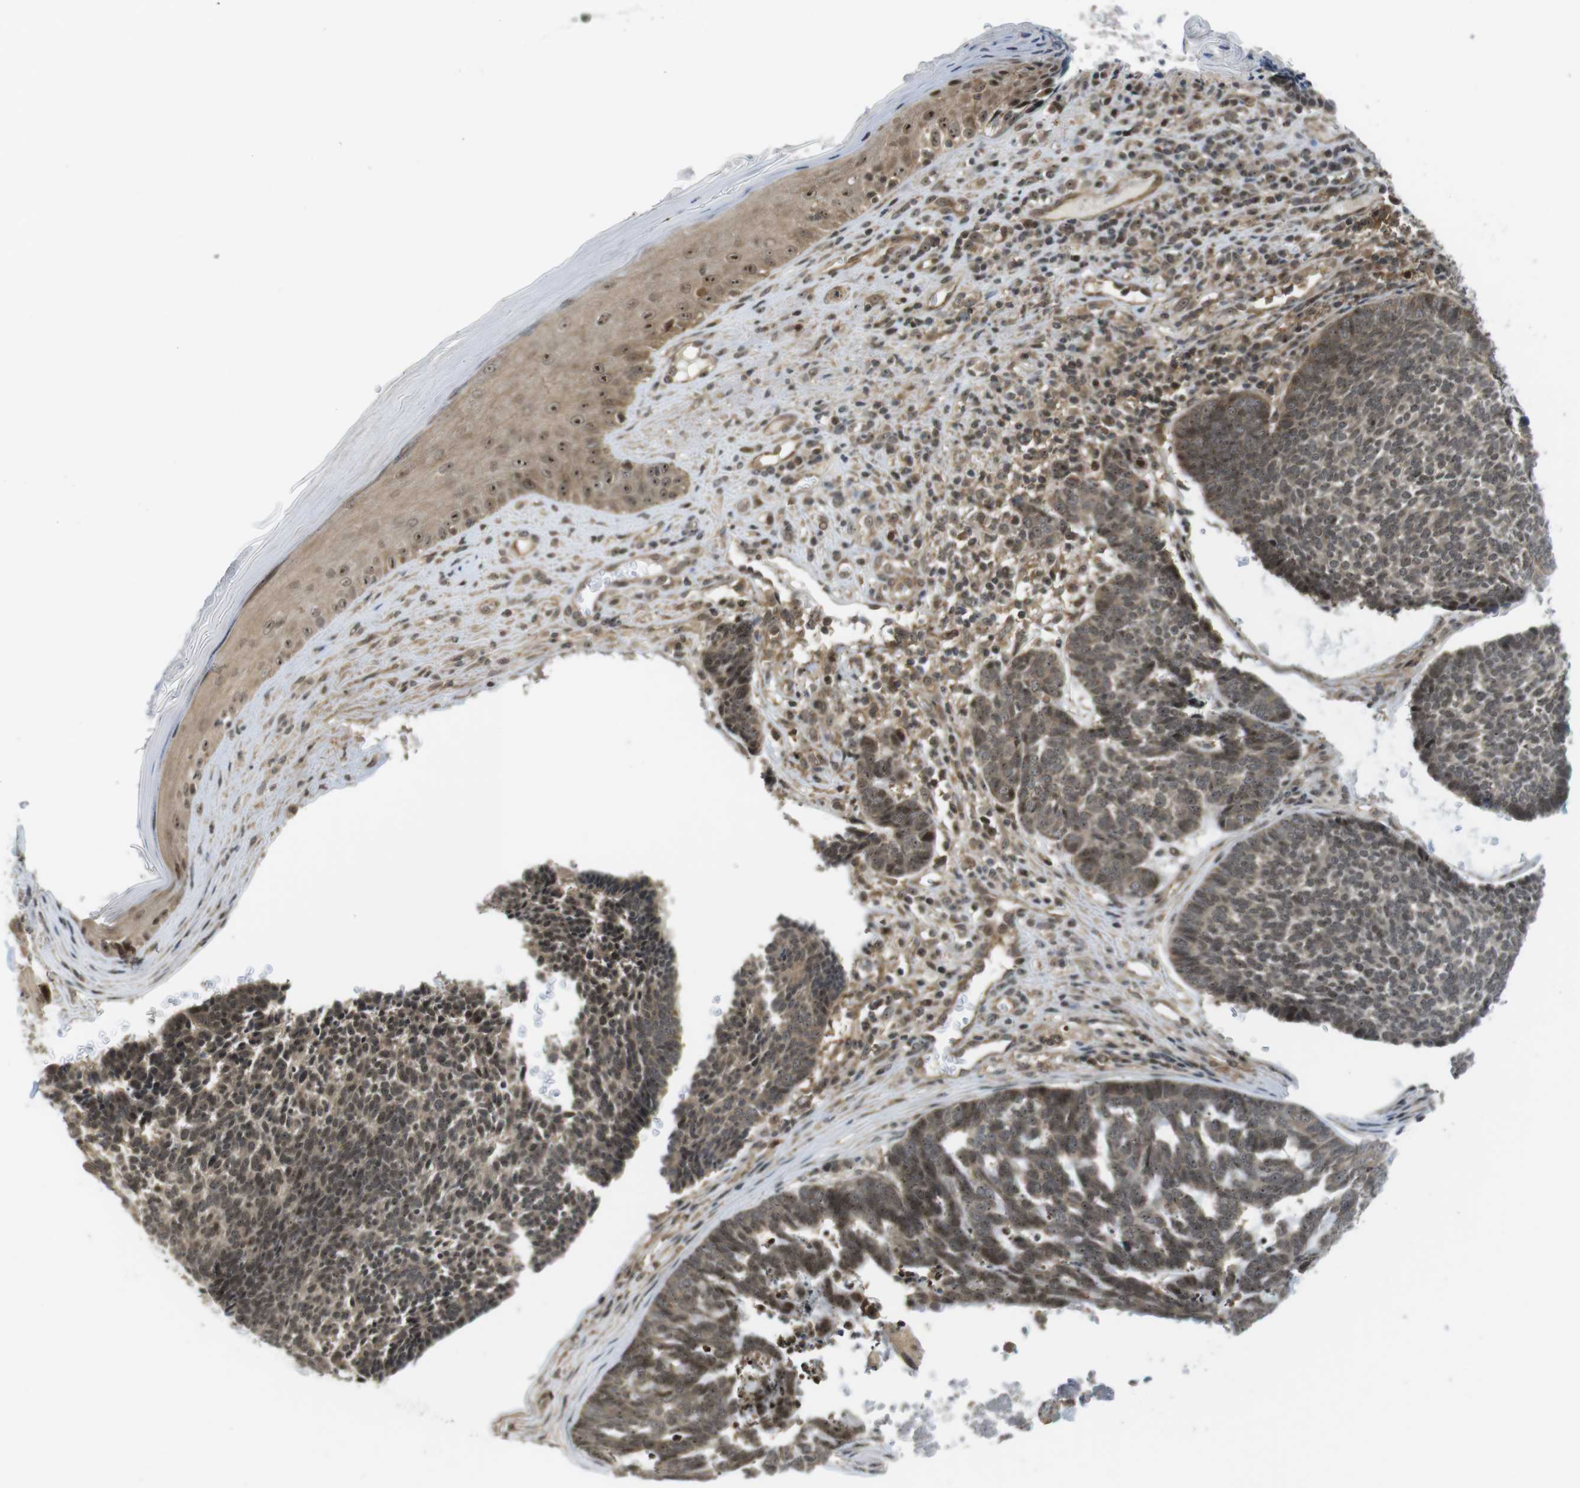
{"staining": {"intensity": "moderate", "quantity": ">75%", "location": "cytoplasmic/membranous,nuclear"}, "tissue": "skin cancer", "cell_type": "Tumor cells", "image_type": "cancer", "snomed": [{"axis": "morphology", "description": "Basal cell carcinoma"}, {"axis": "topography", "description": "Skin"}], "caption": "IHC staining of skin cancer, which reveals medium levels of moderate cytoplasmic/membranous and nuclear positivity in approximately >75% of tumor cells indicating moderate cytoplasmic/membranous and nuclear protein expression. The staining was performed using DAB (brown) for protein detection and nuclei were counterstained in hematoxylin (blue).", "gene": "CC2D1A", "patient": {"sex": "male", "age": 84}}